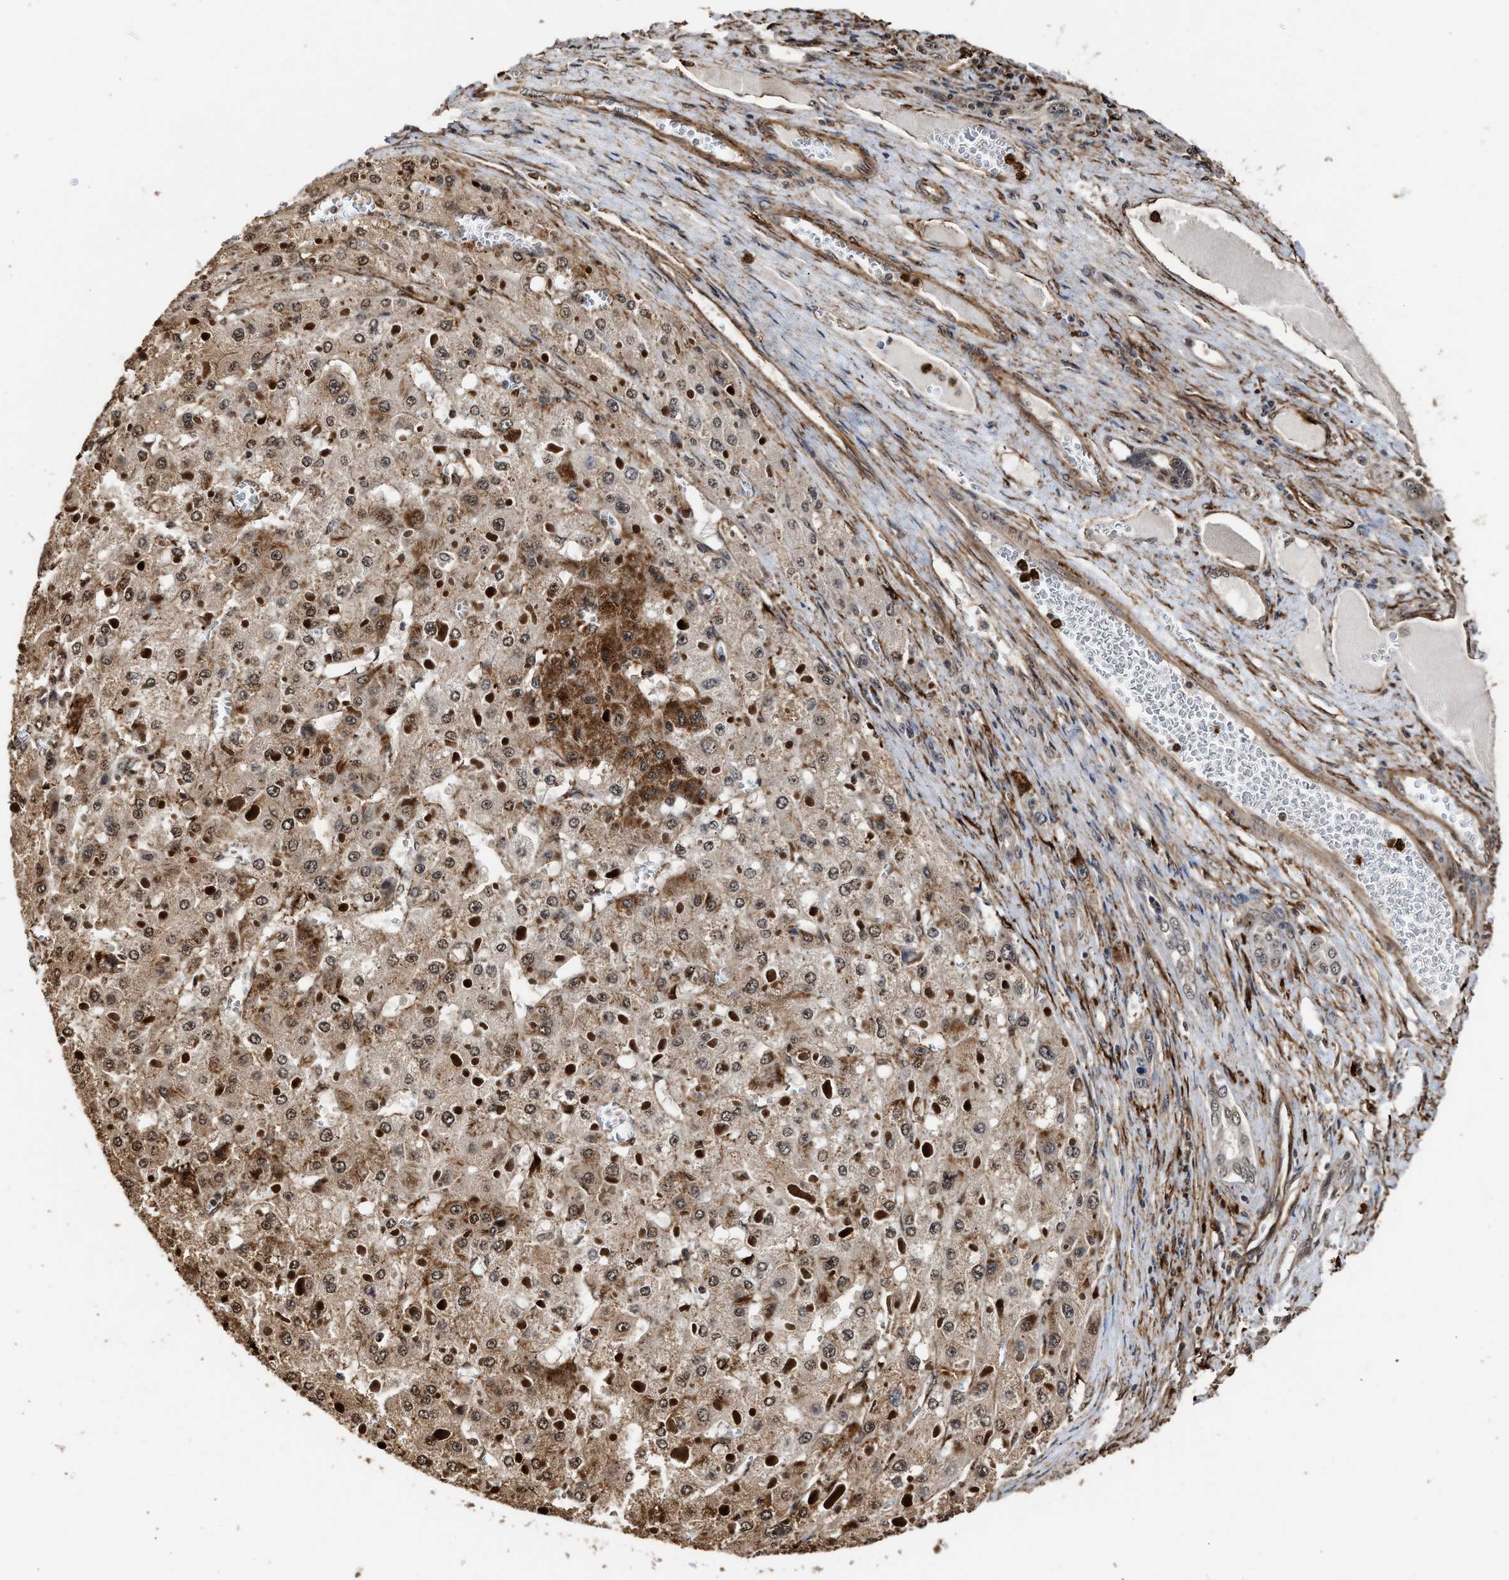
{"staining": {"intensity": "moderate", "quantity": ">75%", "location": "cytoplasmic/membranous,nuclear"}, "tissue": "liver cancer", "cell_type": "Tumor cells", "image_type": "cancer", "snomed": [{"axis": "morphology", "description": "Carcinoma, Hepatocellular, NOS"}, {"axis": "topography", "description": "Liver"}], "caption": "Tumor cells reveal medium levels of moderate cytoplasmic/membranous and nuclear expression in approximately >75% of cells in human hepatocellular carcinoma (liver).", "gene": "SEPTIN2", "patient": {"sex": "female", "age": 73}}